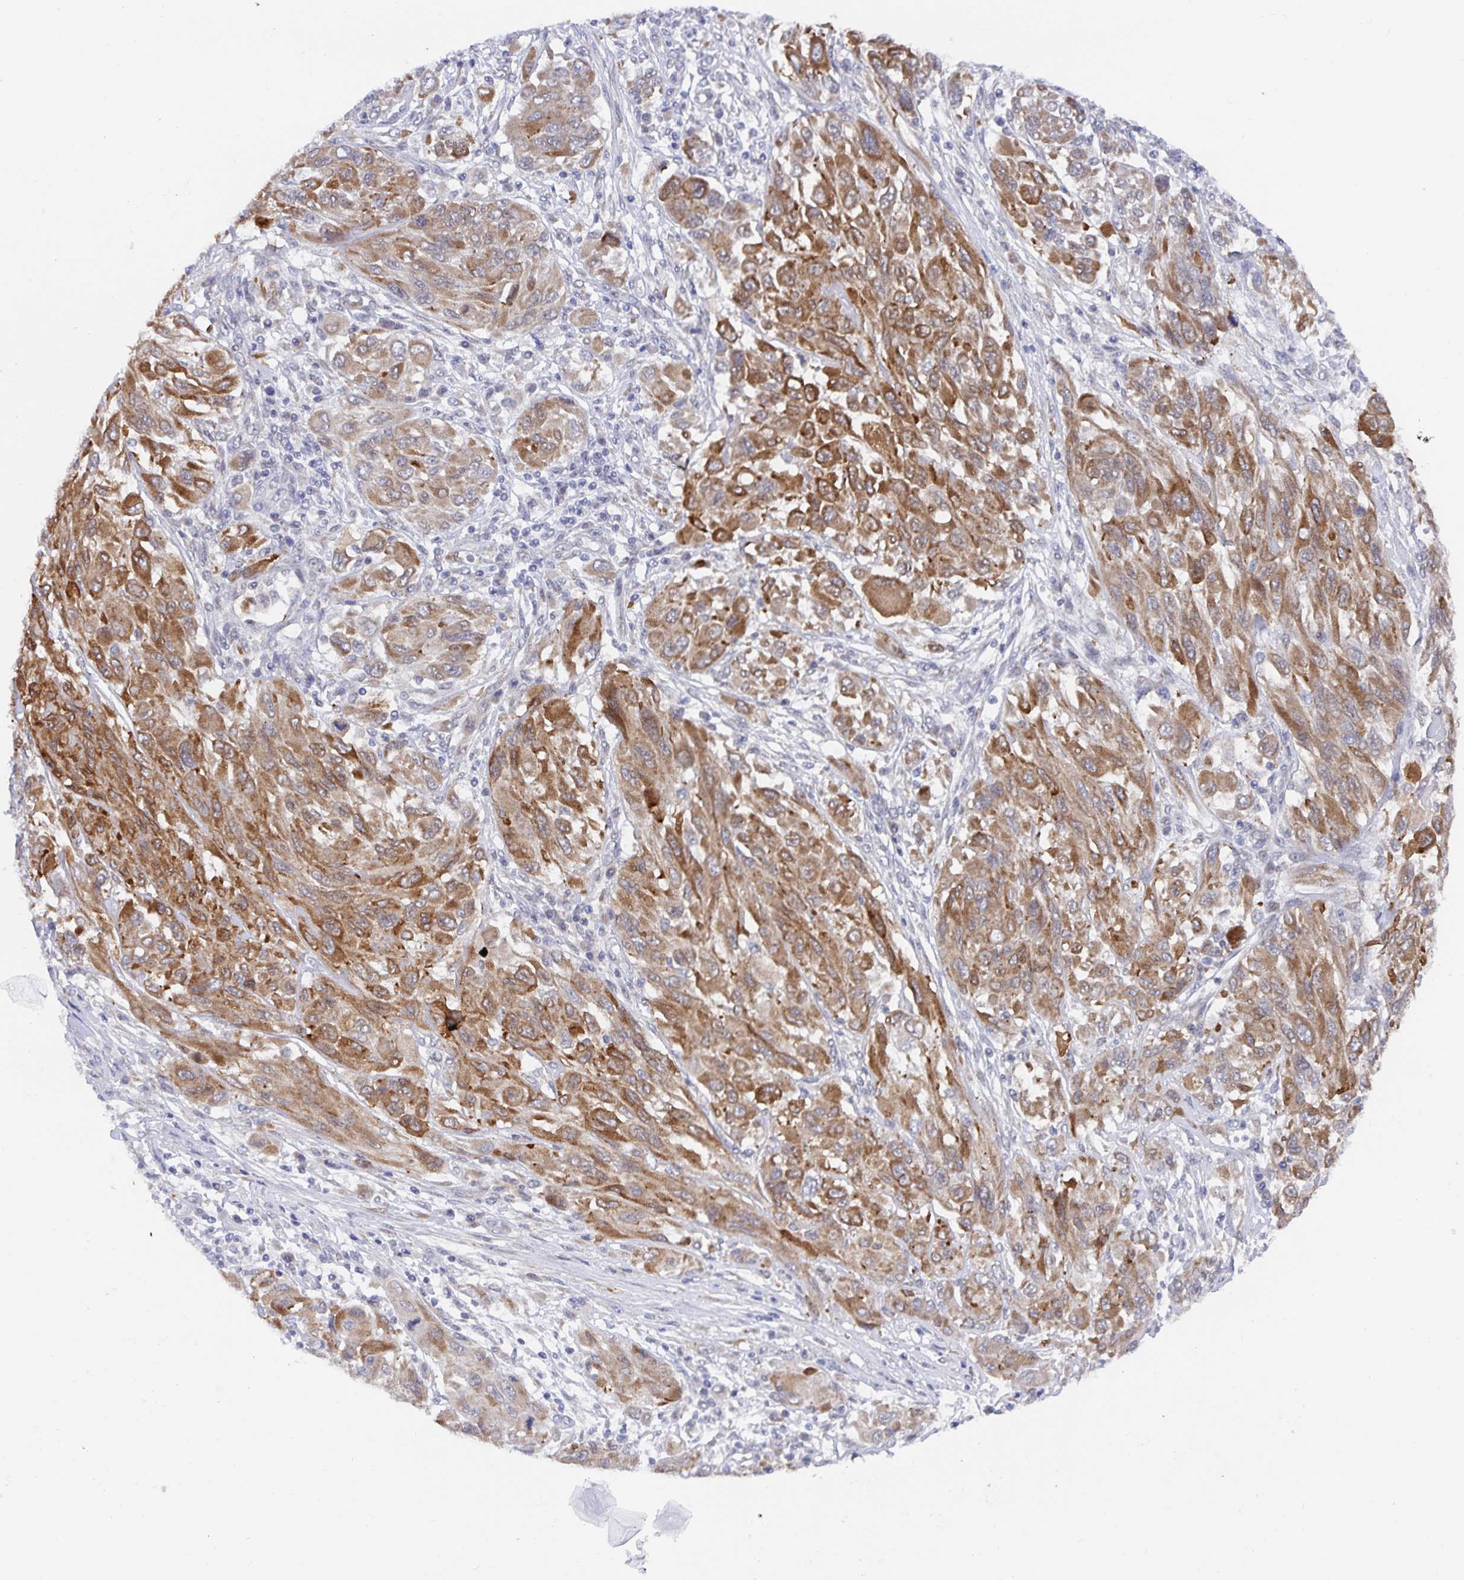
{"staining": {"intensity": "moderate", "quantity": ">75%", "location": "cytoplasmic/membranous"}, "tissue": "melanoma", "cell_type": "Tumor cells", "image_type": "cancer", "snomed": [{"axis": "morphology", "description": "Malignant melanoma, NOS"}, {"axis": "topography", "description": "Skin"}], "caption": "Malignant melanoma was stained to show a protein in brown. There is medium levels of moderate cytoplasmic/membranous staining in about >75% of tumor cells.", "gene": "ZIK1", "patient": {"sex": "female", "age": 91}}